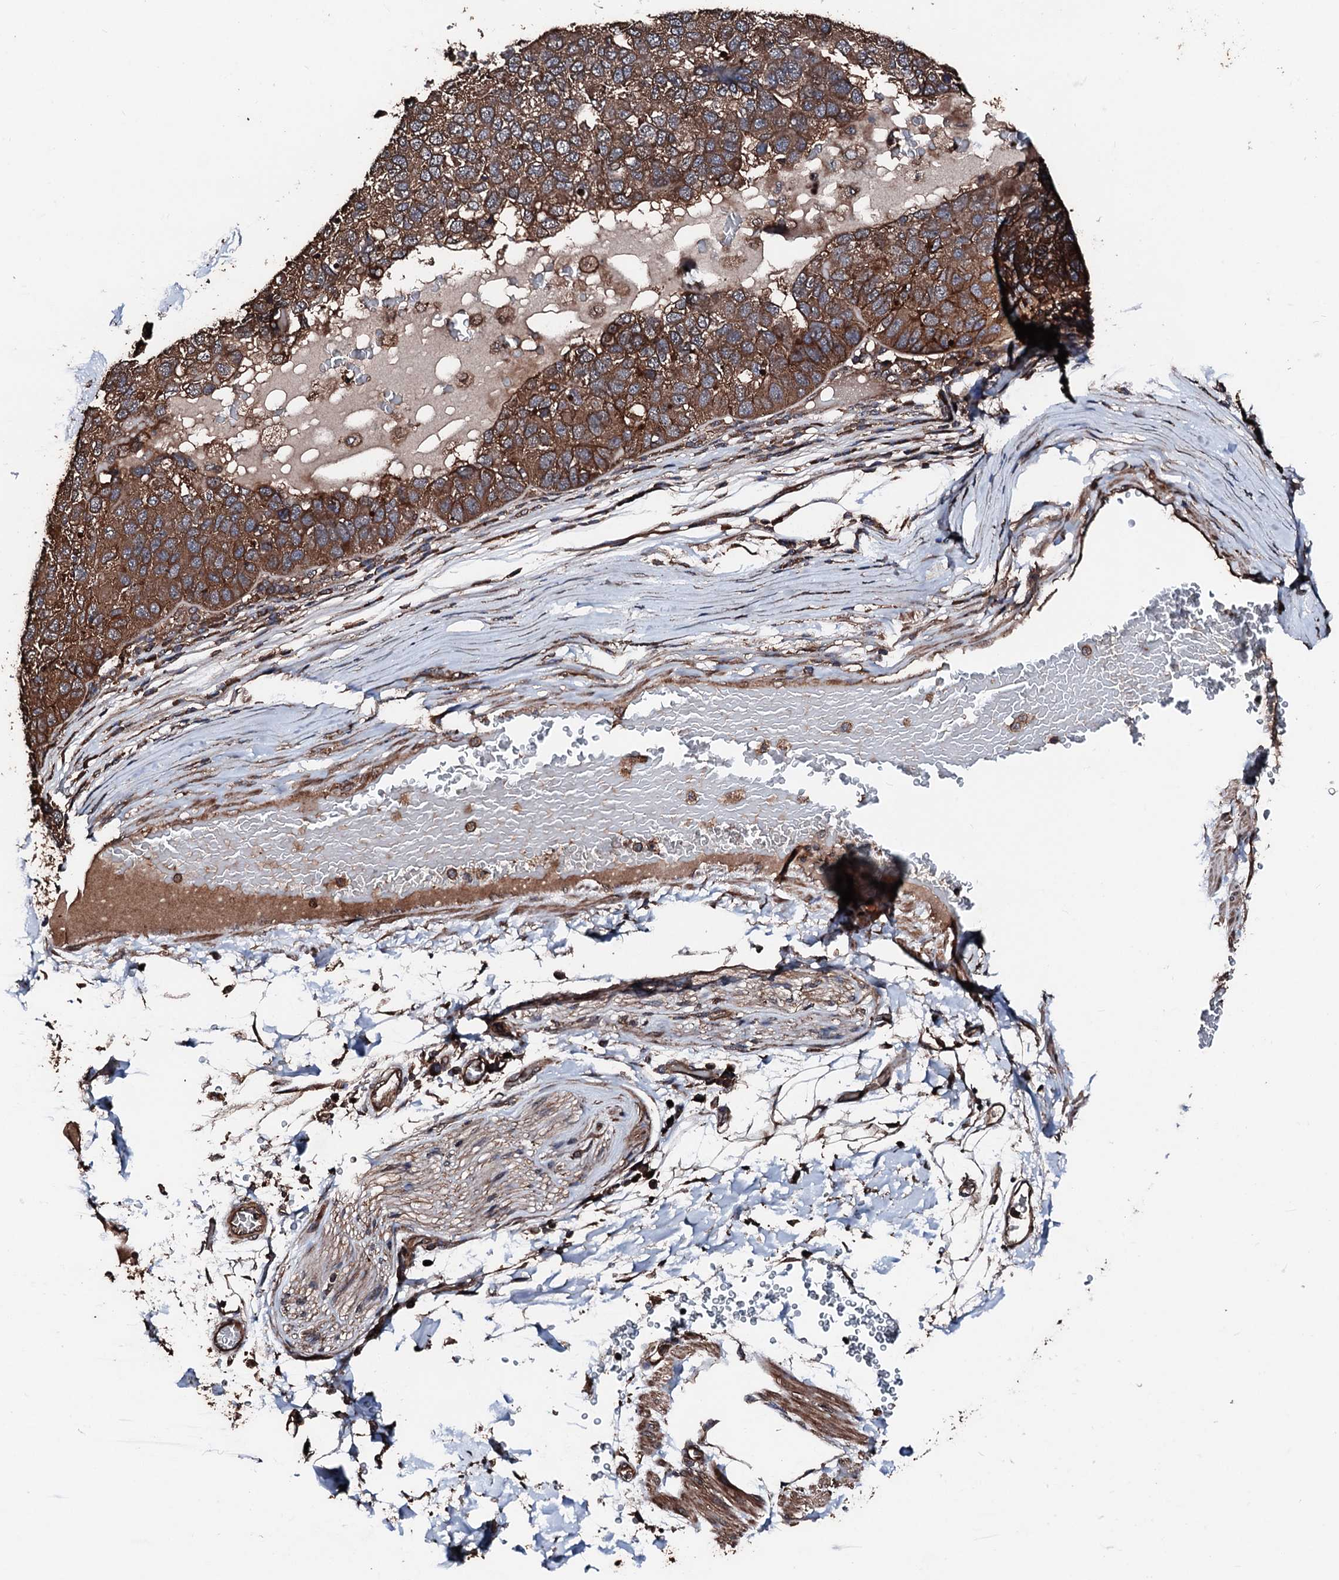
{"staining": {"intensity": "moderate", "quantity": ">75%", "location": "cytoplasmic/membranous"}, "tissue": "pancreatic cancer", "cell_type": "Tumor cells", "image_type": "cancer", "snomed": [{"axis": "morphology", "description": "Adenocarcinoma, NOS"}, {"axis": "topography", "description": "Pancreas"}], "caption": "This histopathology image shows immunohistochemistry (IHC) staining of pancreatic cancer, with medium moderate cytoplasmic/membranous staining in about >75% of tumor cells.", "gene": "KIF18A", "patient": {"sex": "female", "age": 61}}